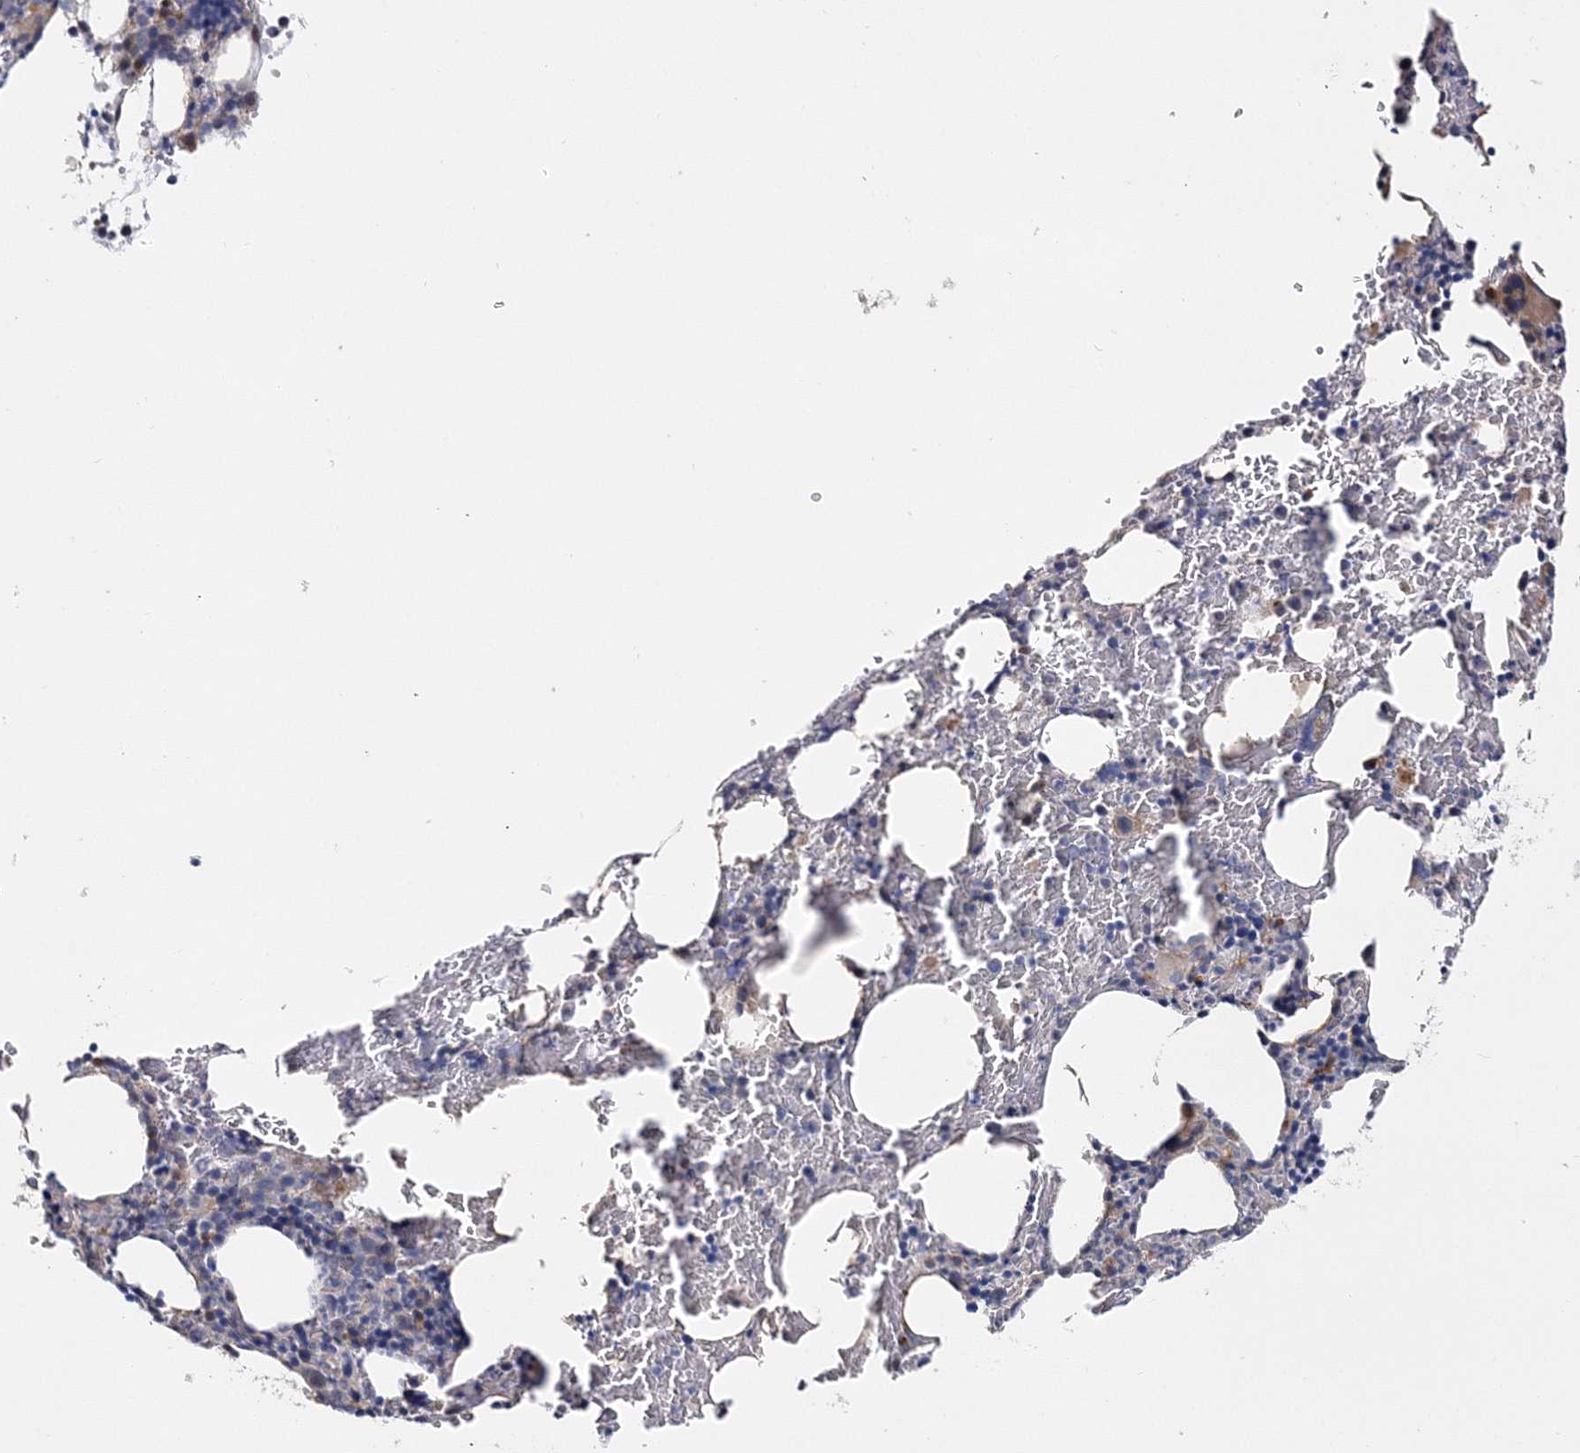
{"staining": {"intensity": "moderate", "quantity": "<25%", "location": "cytoplasmic/membranous"}, "tissue": "bone marrow", "cell_type": "Hematopoietic cells", "image_type": "normal", "snomed": [{"axis": "morphology", "description": "Normal tissue, NOS"}, {"axis": "topography", "description": "Bone marrow"}], "caption": "Hematopoietic cells reveal moderate cytoplasmic/membranous expression in about <25% of cells in unremarkable bone marrow. The staining was performed using DAB (3,3'-diaminobenzidine), with brown indicating positive protein expression. Nuclei are stained blue with hematoxylin.", "gene": "GJB5", "patient": {"sex": "male", "age": 62}}